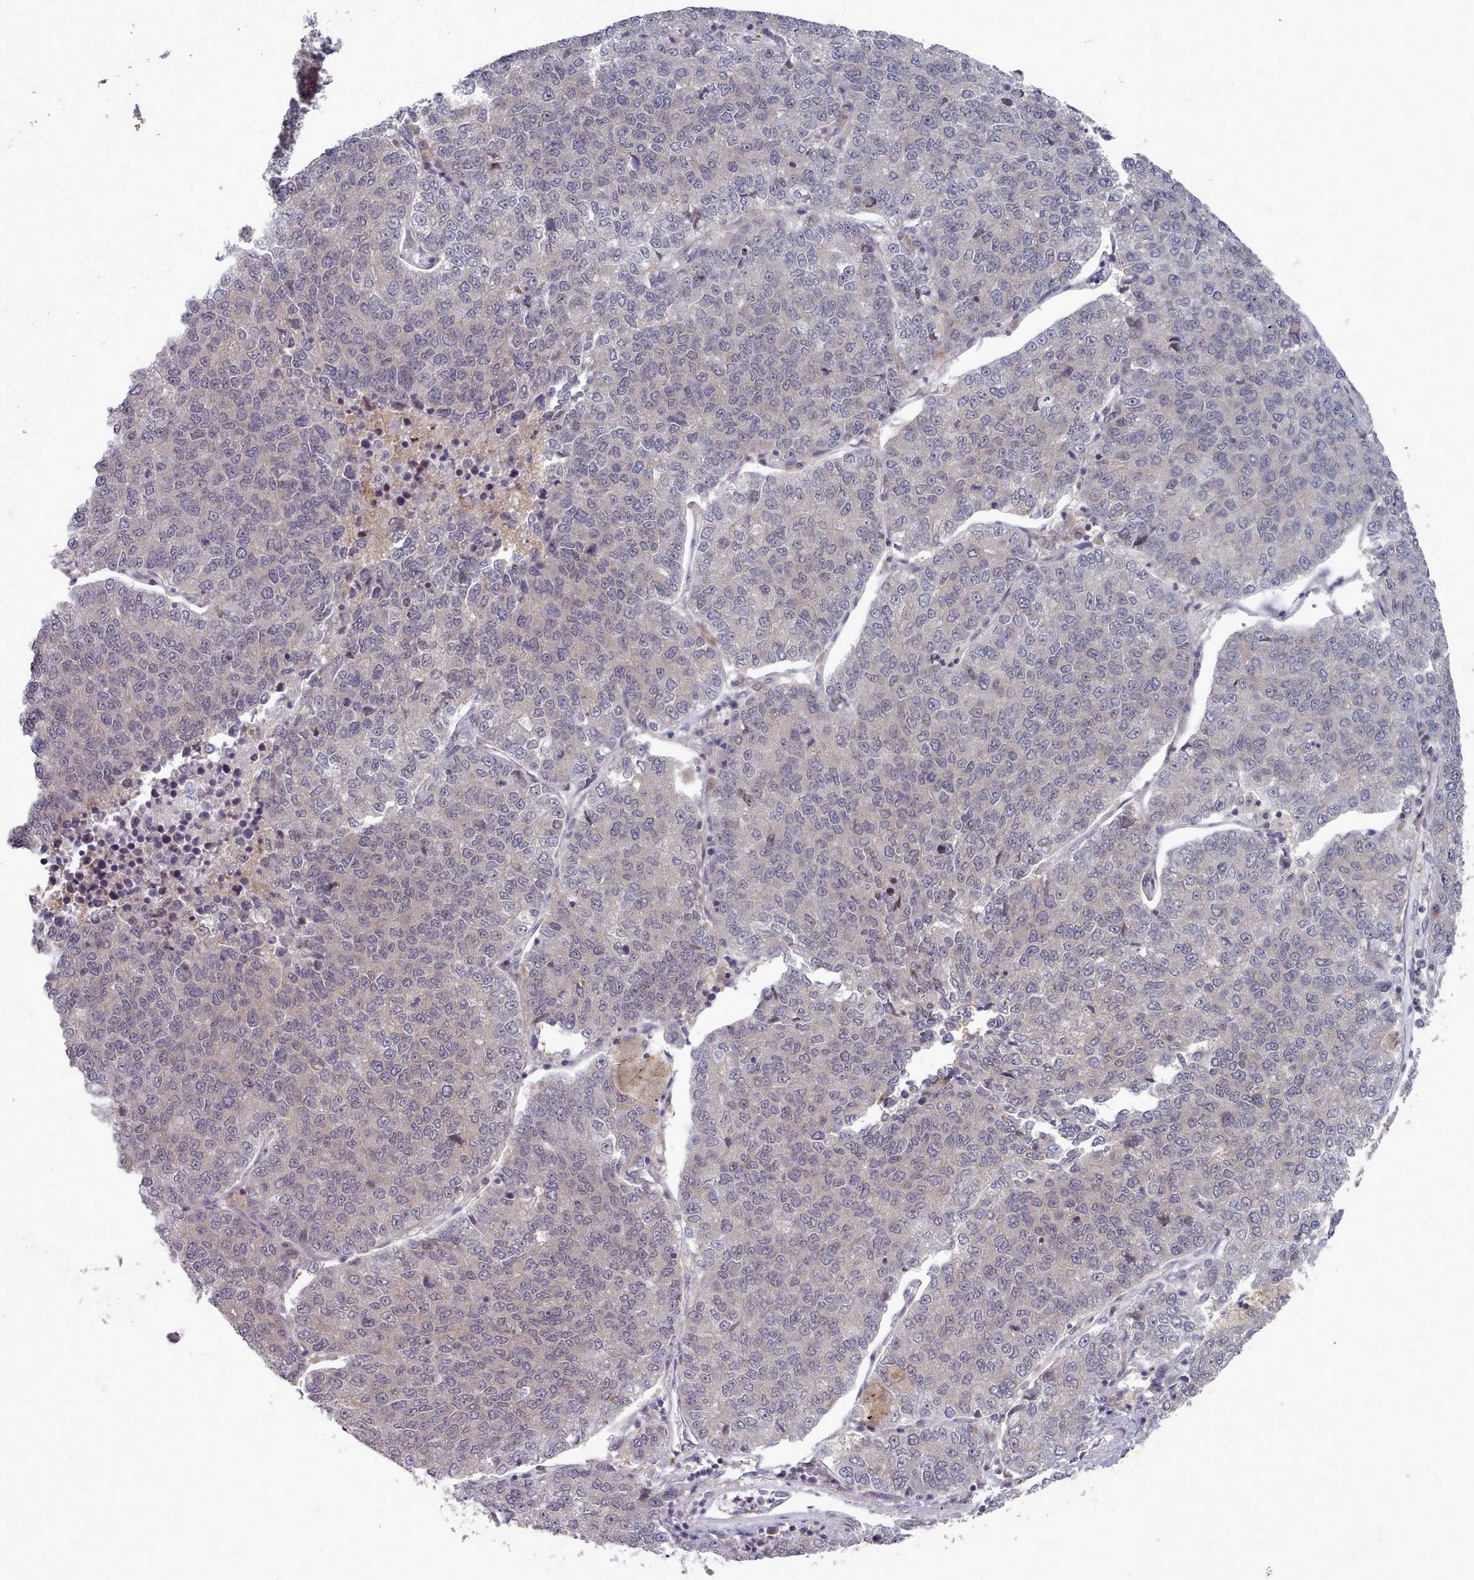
{"staining": {"intensity": "negative", "quantity": "none", "location": "none"}, "tissue": "lung cancer", "cell_type": "Tumor cells", "image_type": "cancer", "snomed": [{"axis": "morphology", "description": "Adenocarcinoma, NOS"}, {"axis": "topography", "description": "Lung"}], "caption": "The photomicrograph demonstrates no staining of tumor cells in adenocarcinoma (lung). The staining is performed using DAB brown chromogen with nuclei counter-stained in using hematoxylin.", "gene": "HYAL3", "patient": {"sex": "male", "age": 49}}